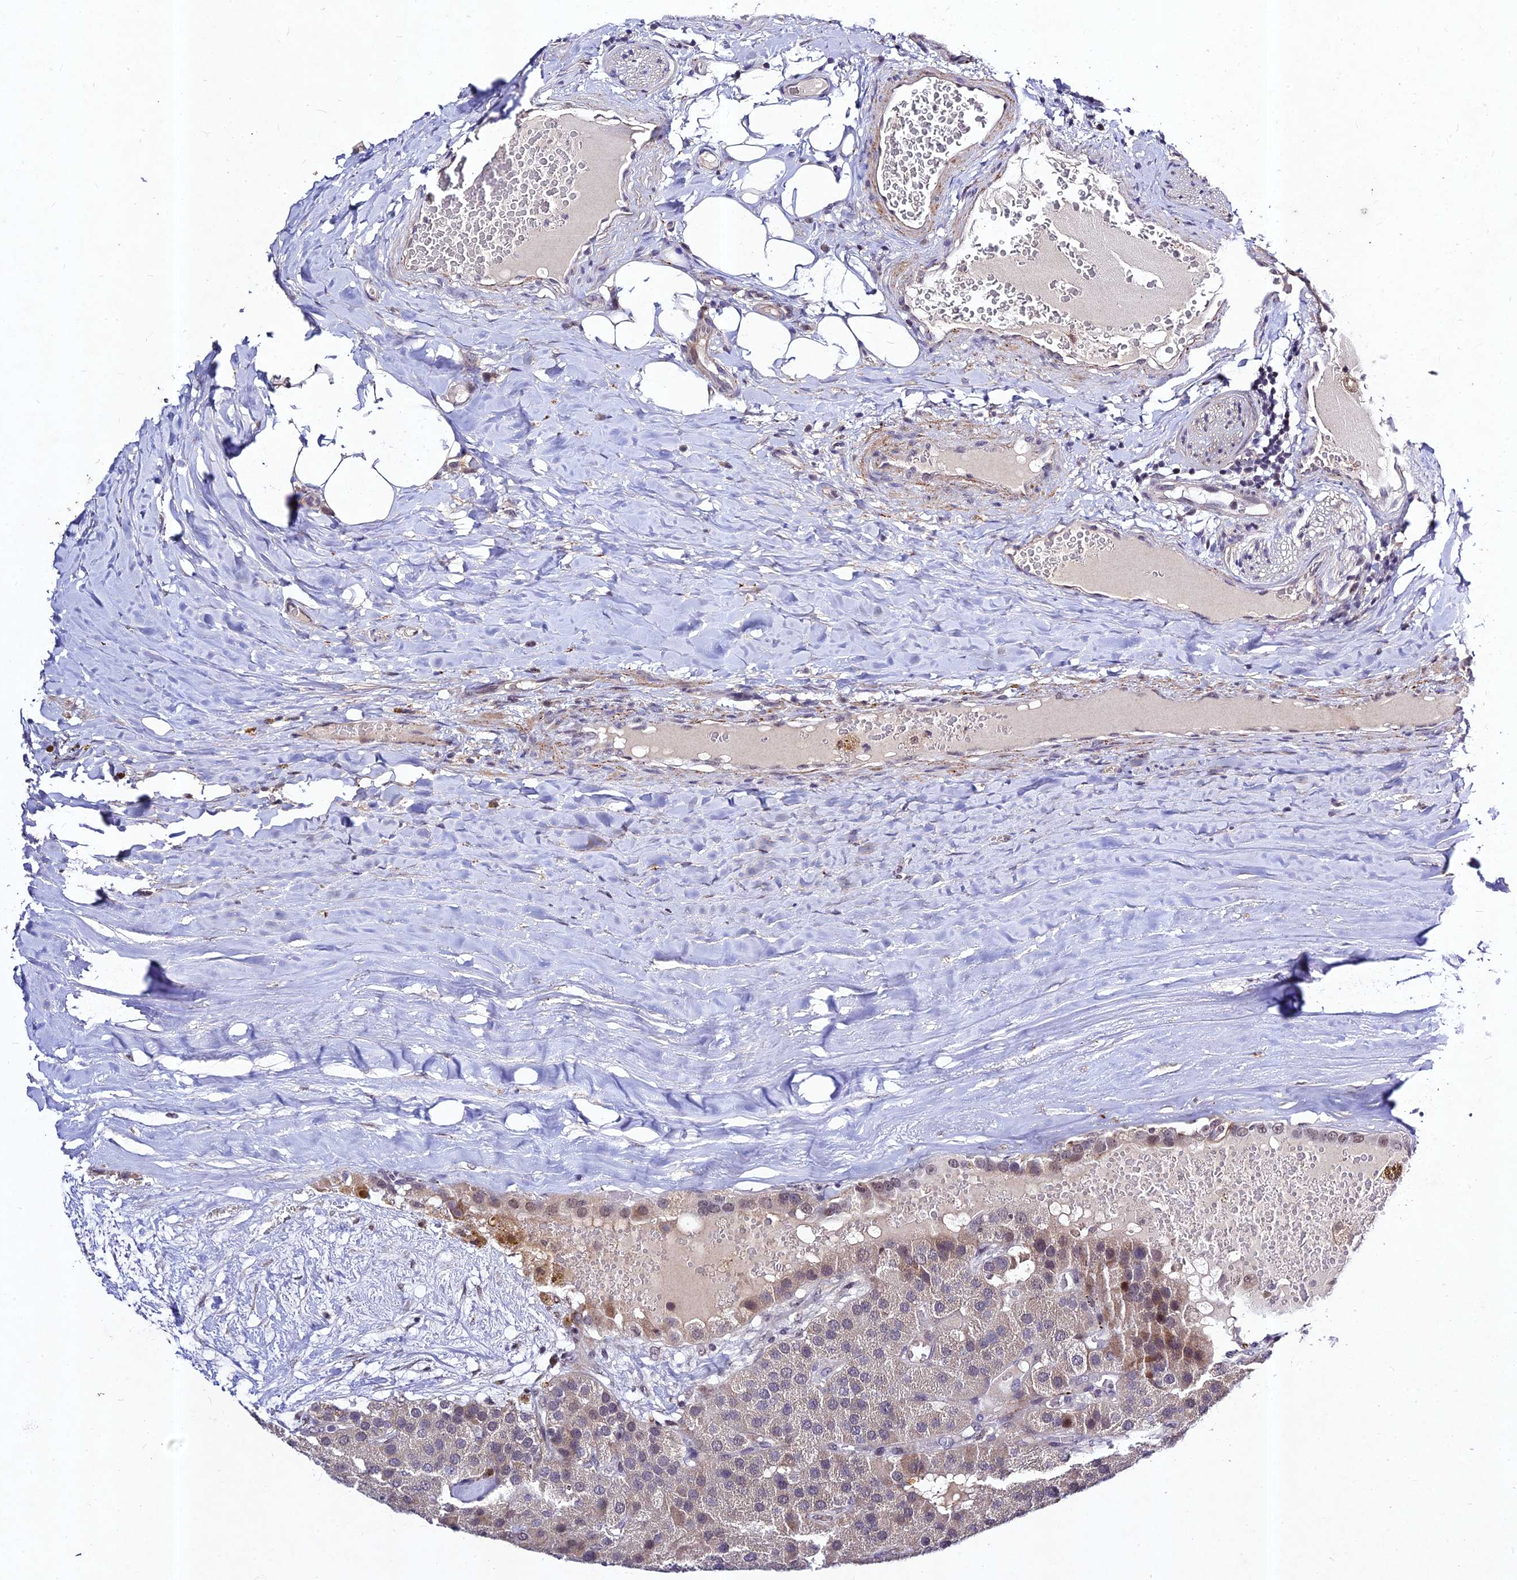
{"staining": {"intensity": "negative", "quantity": "none", "location": "none"}, "tissue": "parathyroid gland", "cell_type": "Glandular cells", "image_type": "normal", "snomed": [{"axis": "morphology", "description": "Normal tissue, NOS"}, {"axis": "morphology", "description": "Adenoma, NOS"}, {"axis": "topography", "description": "Parathyroid gland"}], "caption": "Immunohistochemistry (IHC) histopathology image of benign parathyroid gland: human parathyroid gland stained with DAB exhibits no significant protein positivity in glandular cells.", "gene": "RAVER1", "patient": {"sex": "female", "age": 86}}